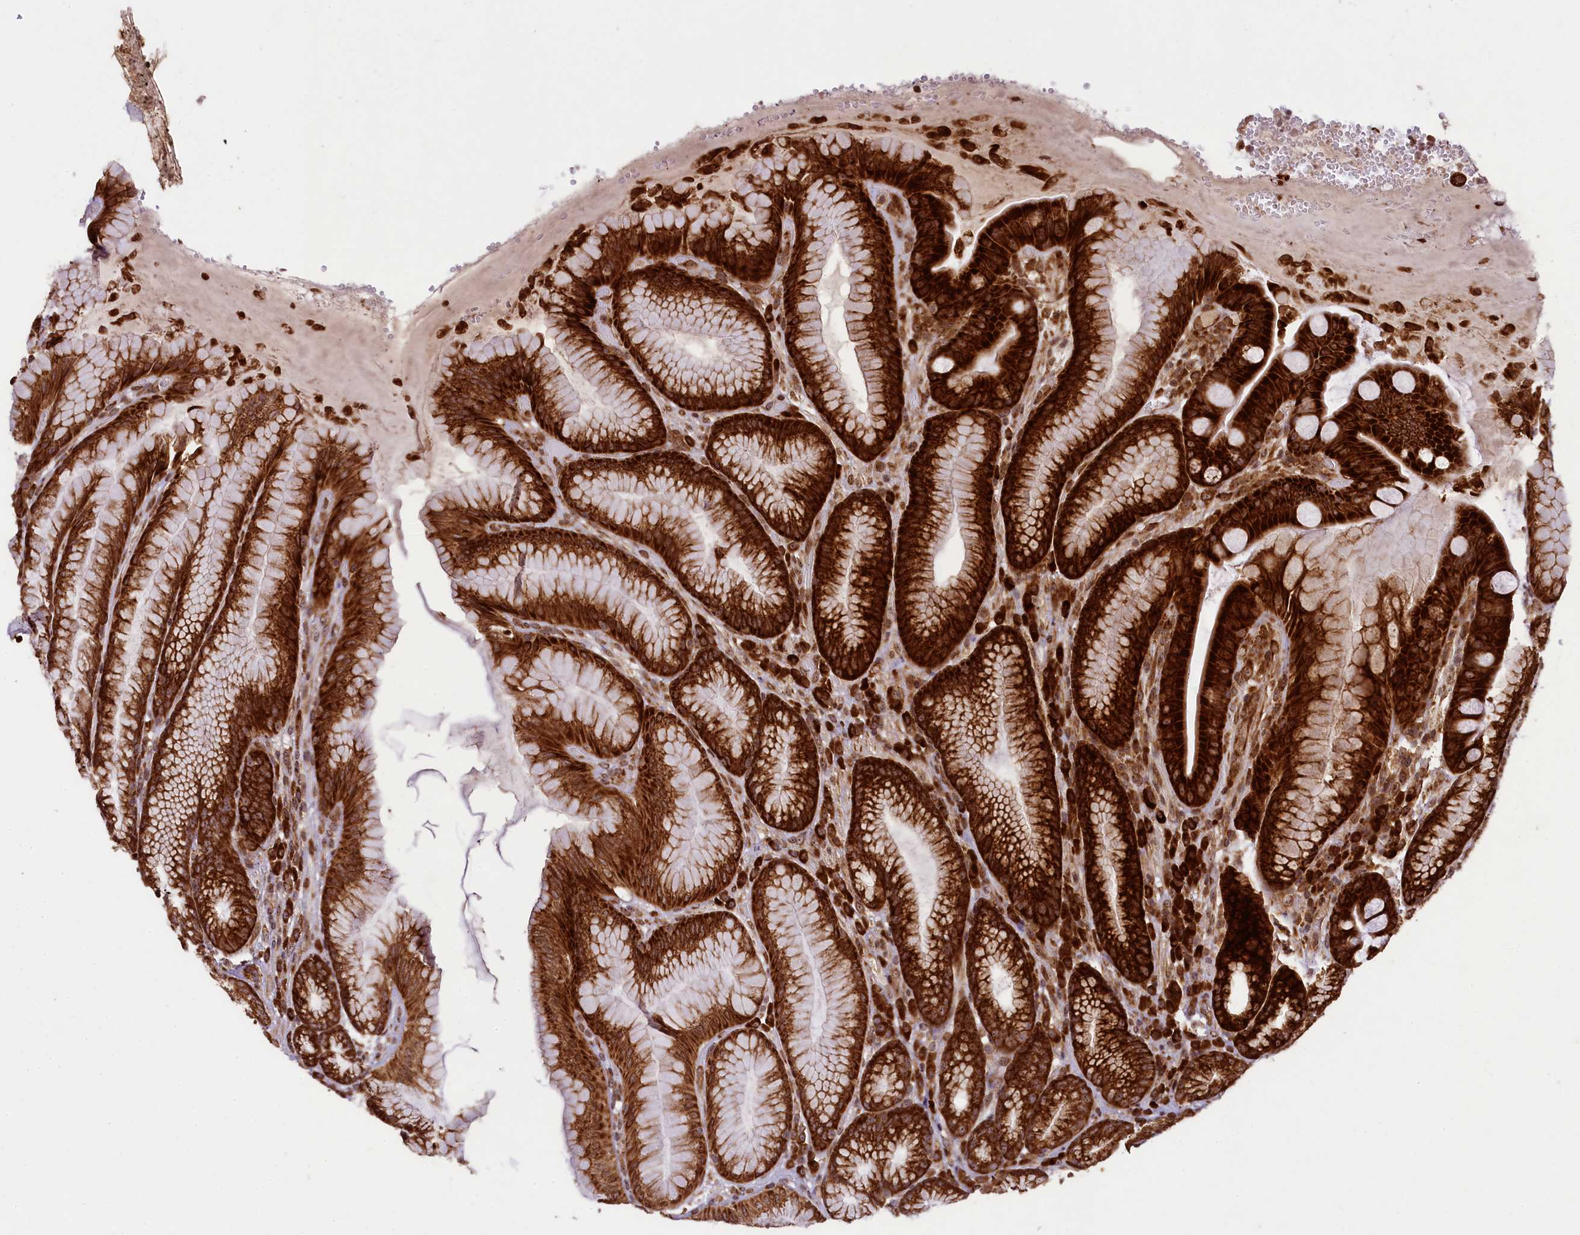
{"staining": {"intensity": "strong", "quantity": ">75%", "location": "cytoplasmic/membranous"}, "tissue": "stomach", "cell_type": "Glandular cells", "image_type": "normal", "snomed": [{"axis": "morphology", "description": "Normal tissue, NOS"}, {"axis": "topography", "description": "Stomach"}], "caption": "An immunohistochemistry (IHC) histopathology image of normal tissue is shown. Protein staining in brown labels strong cytoplasmic/membranous positivity in stomach within glandular cells. Ihc stains the protein of interest in brown and the nuclei are stained blue.", "gene": "LARP4", "patient": {"sex": "male", "age": 57}}